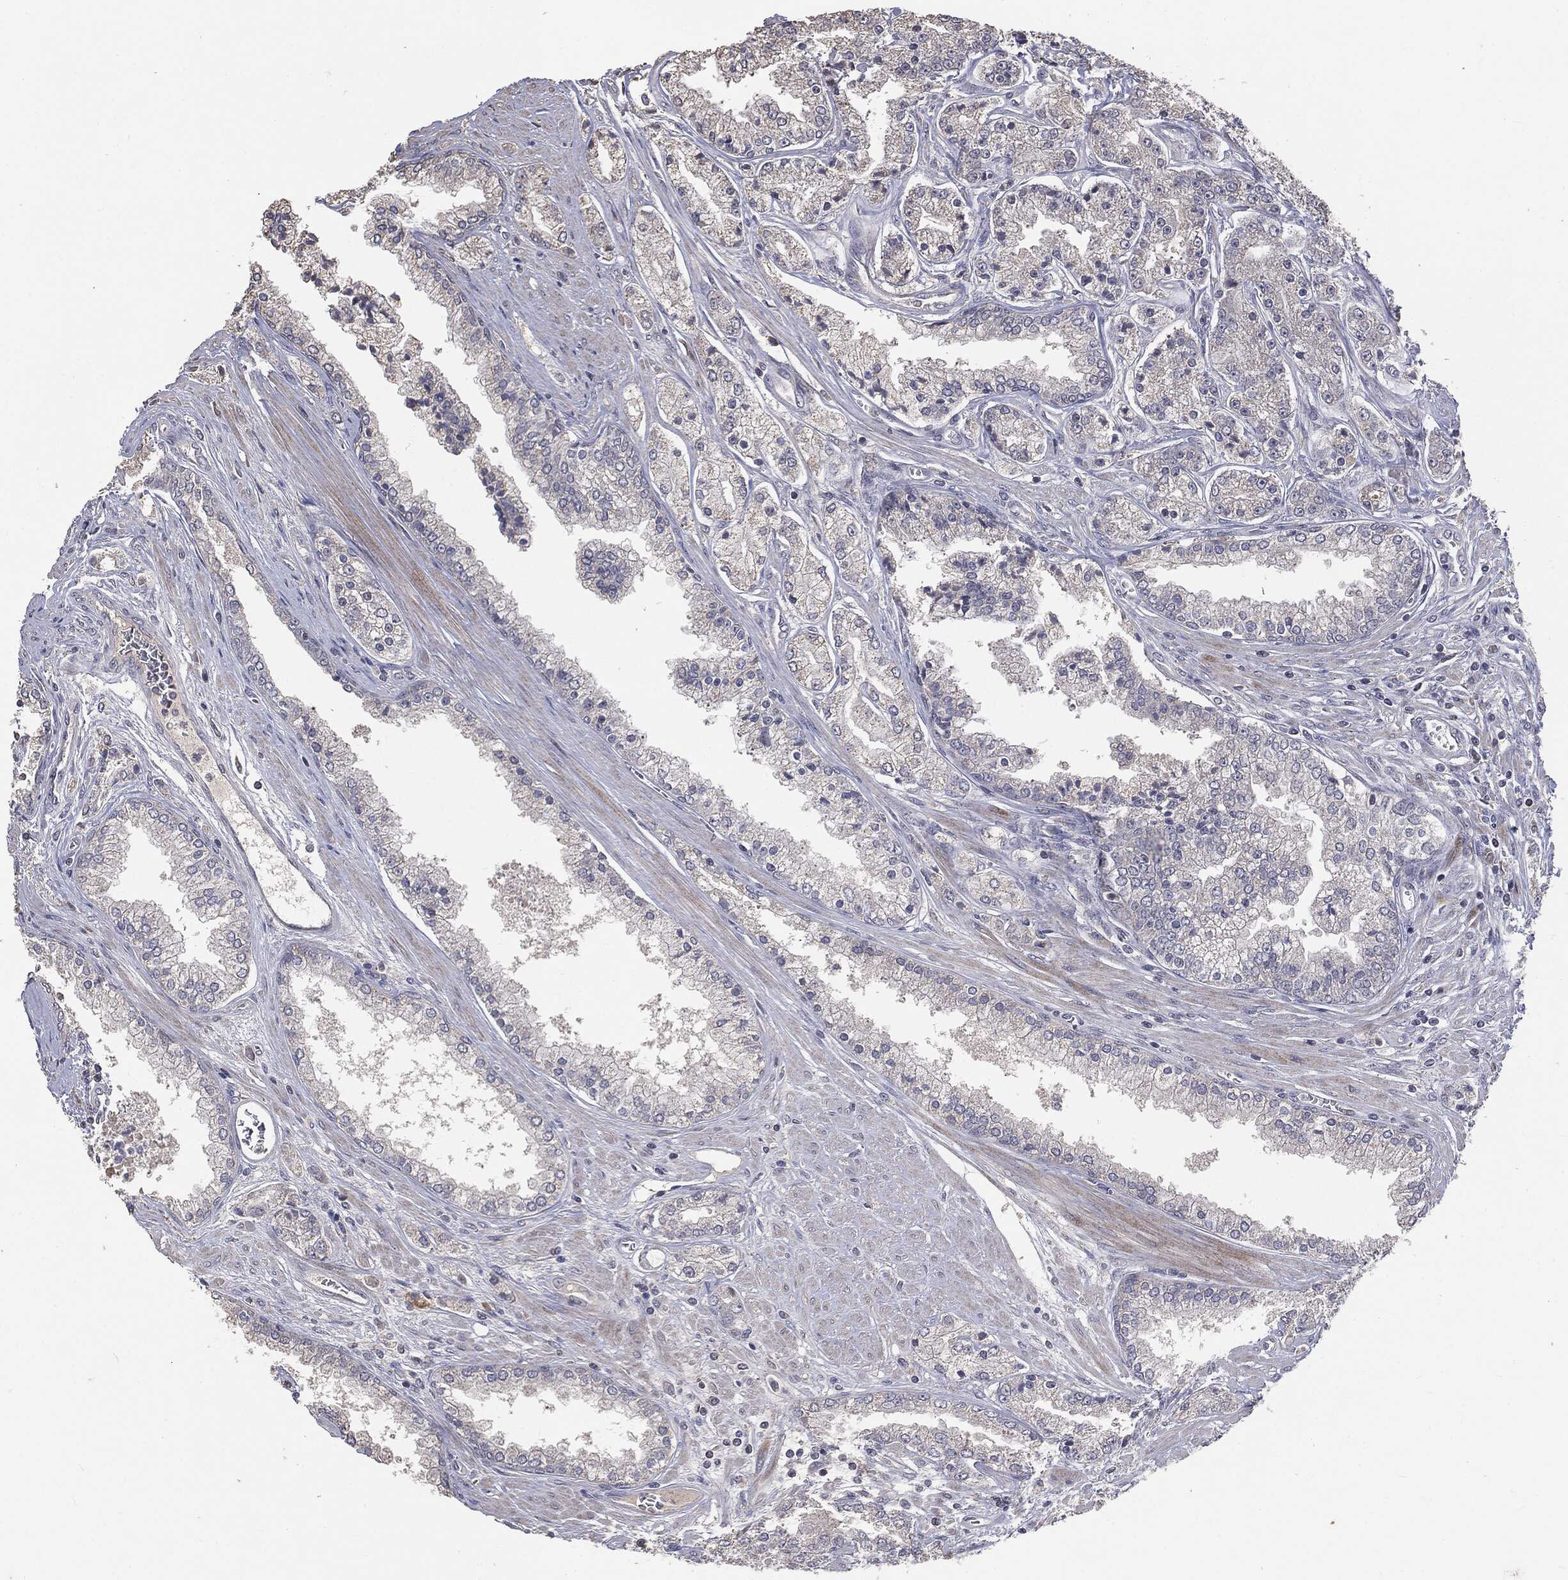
{"staining": {"intensity": "negative", "quantity": "none", "location": "none"}, "tissue": "prostate cancer", "cell_type": "Tumor cells", "image_type": "cancer", "snomed": [{"axis": "morphology", "description": "Adenocarcinoma, High grade"}, {"axis": "topography", "description": "Prostate"}], "caption": "The image shows no significant staining in tumor cells of high-grade adenocarcinoma (prostate).", "gene": "MTOR", "patient": {"sex": "male", "age": 66}}